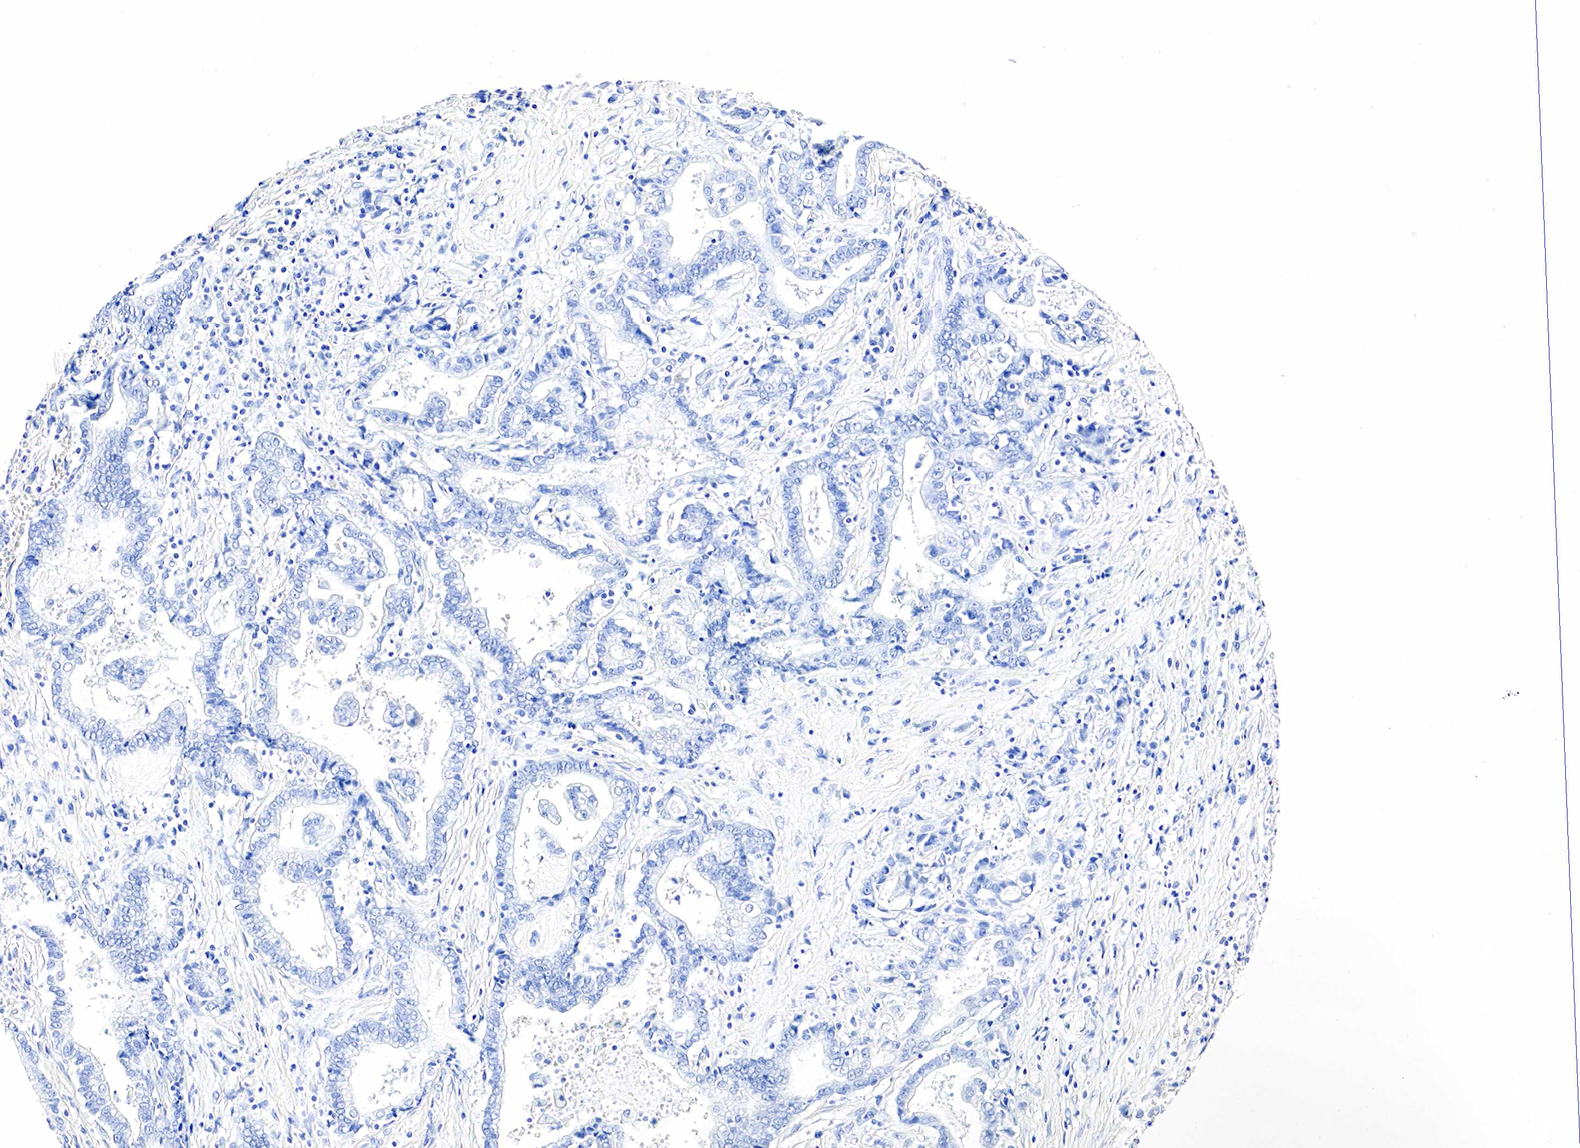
{"staining": {"intensity": "negative", "quantity": "none", "location": "none"}, "tissue": "liver cancer", "cell_type": "Tumor cells", "image_type": "cancer", "snomed": [{"axis": "morphology", "description": "Cholangiocarcinoma"}, {"axis": "topography", "description": "Liver"}], "caption": "Immunohistochemistry (IHC) micrograph of neoplastic tissue: human liver cholangiocarcinoma stained with DAB (3,3'-diaminobenzidine) demonstrates no significant protein positivity in tumor cells.", "gene": "ACP3", "patient": {"sex": "male", "age": 57}}